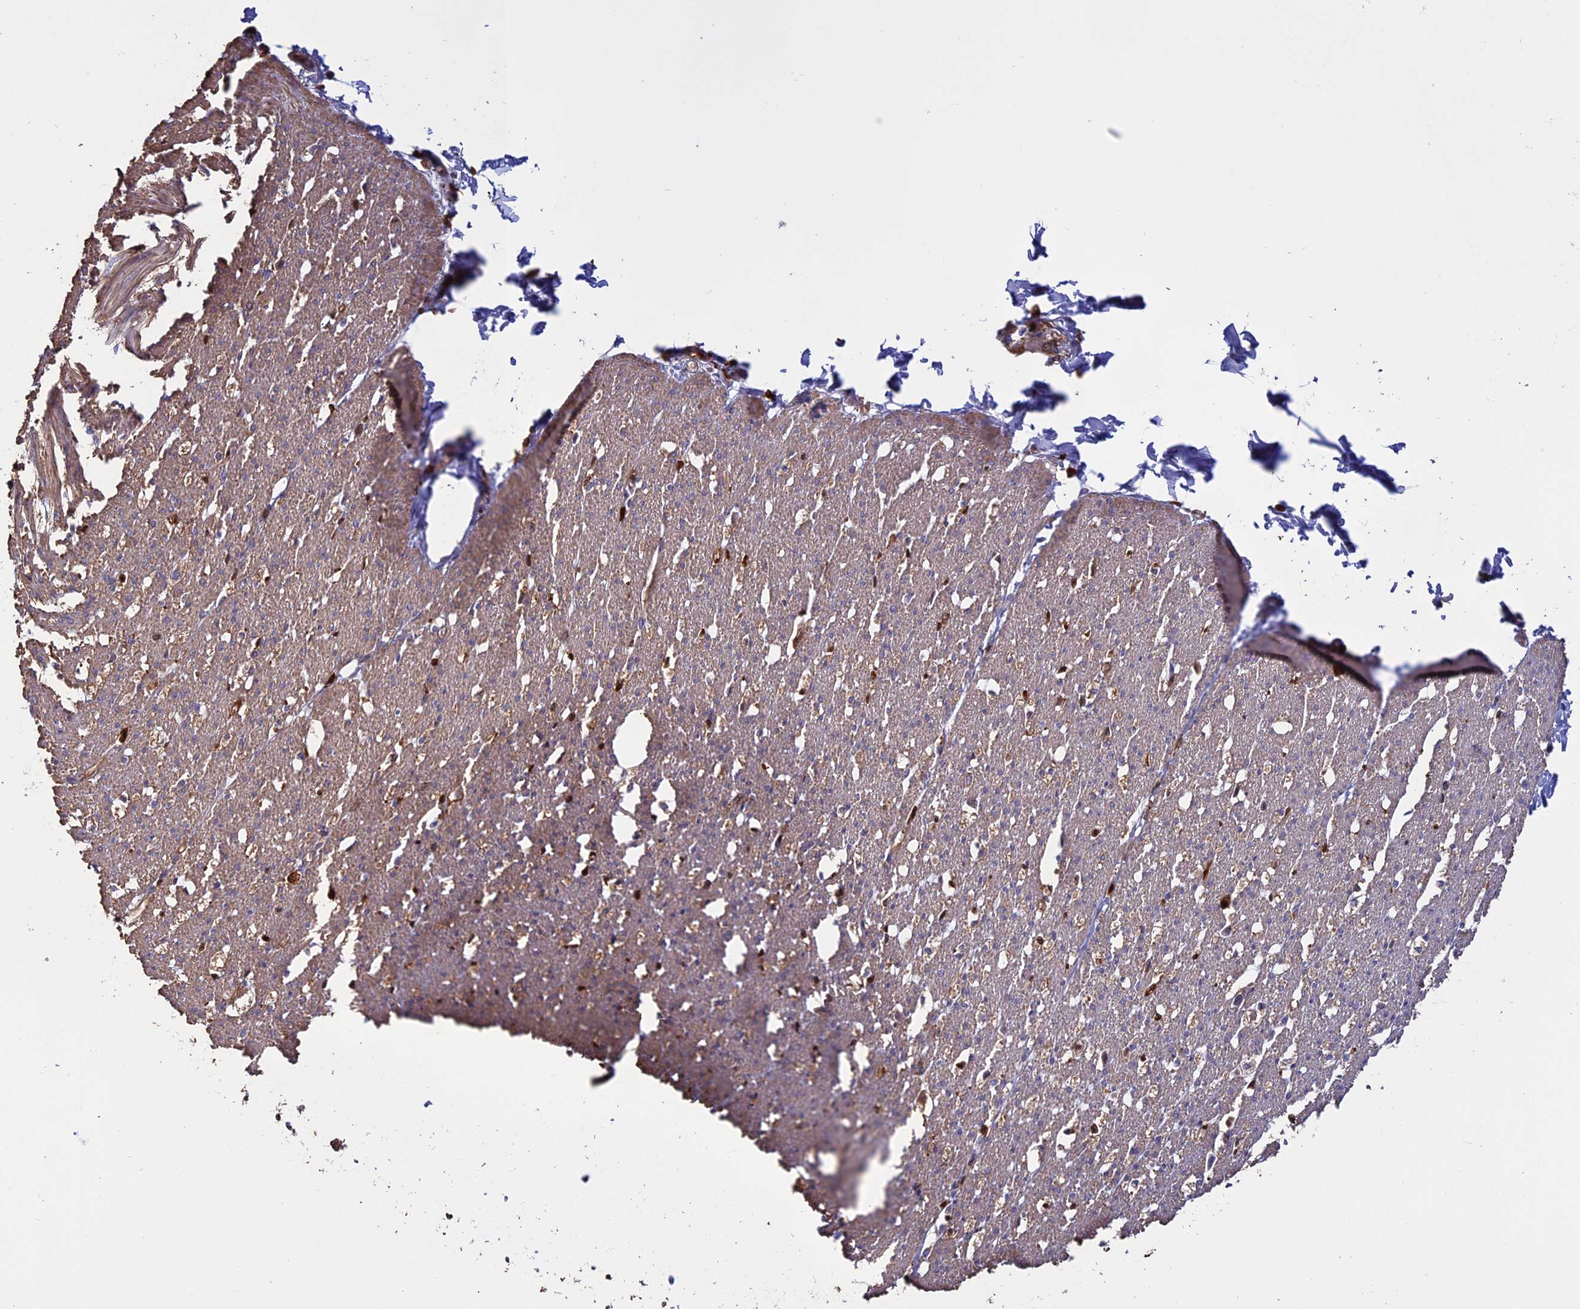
{"staining": {"intensity": "moderate", "quantity": ">75%", "location": "cytoplasmic/membranous"}, "tissue": "smooth muscle", "cell_type": "Smooth muscle cells", "image_type": "normal", "snomed": [{"axis": "morphology", "description": "Normal tissue, NOS"}, {"axis": "morphology", "description": "Adenocarcinoma, NOS"}, {"axis": "topography", "description": "Colon"}, {"axis": "topography", "description": "Peripheral nerve tissue"}], "caption": "Immunohistochemical staining of benign human smooth muscle shows >75% levels of moderate cytoplasmic/membranous protein positivity in approximately >75% of smooth muscle cells.", "gene": "ARHGAP18", "patient": {"sex": "male", "age": 14}}